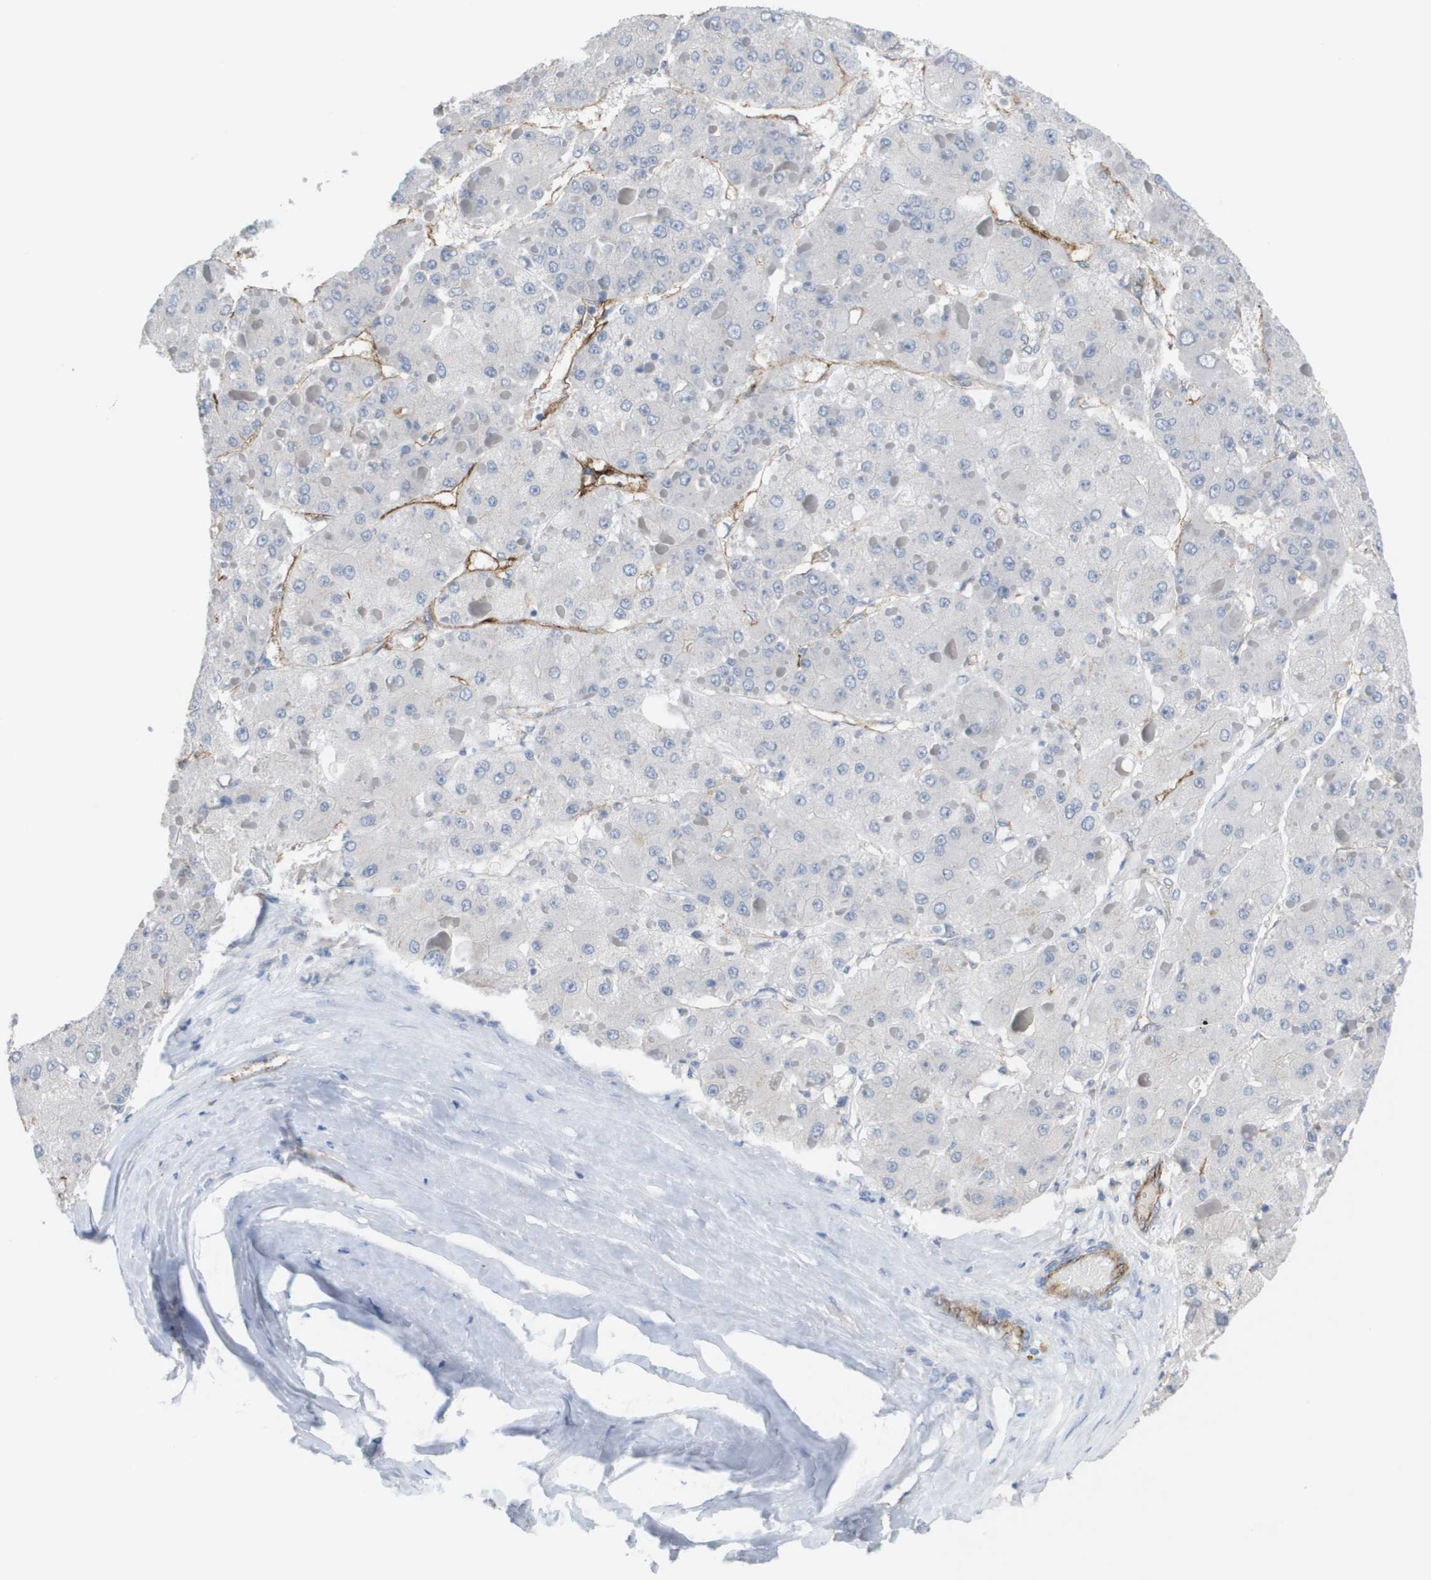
{"staining": {"intensity": "negative", "quantity": "none", "location": "none"}, "tissue": "liver cancer", "cell_type": "Tumor cells", "image_type": "cancer", "snomed": [{"axis": "morphology", "description": "Carcinoma, Hepatocellular, NOS"}, {"axis": "topography", "description": "Liver"}], "caption": "Immunohistochemistry (IHC) of liver cancer (hepatocellular carcinoma) shows no positivity in tumor cells.", "gene": "ANGPT2", "patient": {"sex": "female", "age": 73}}